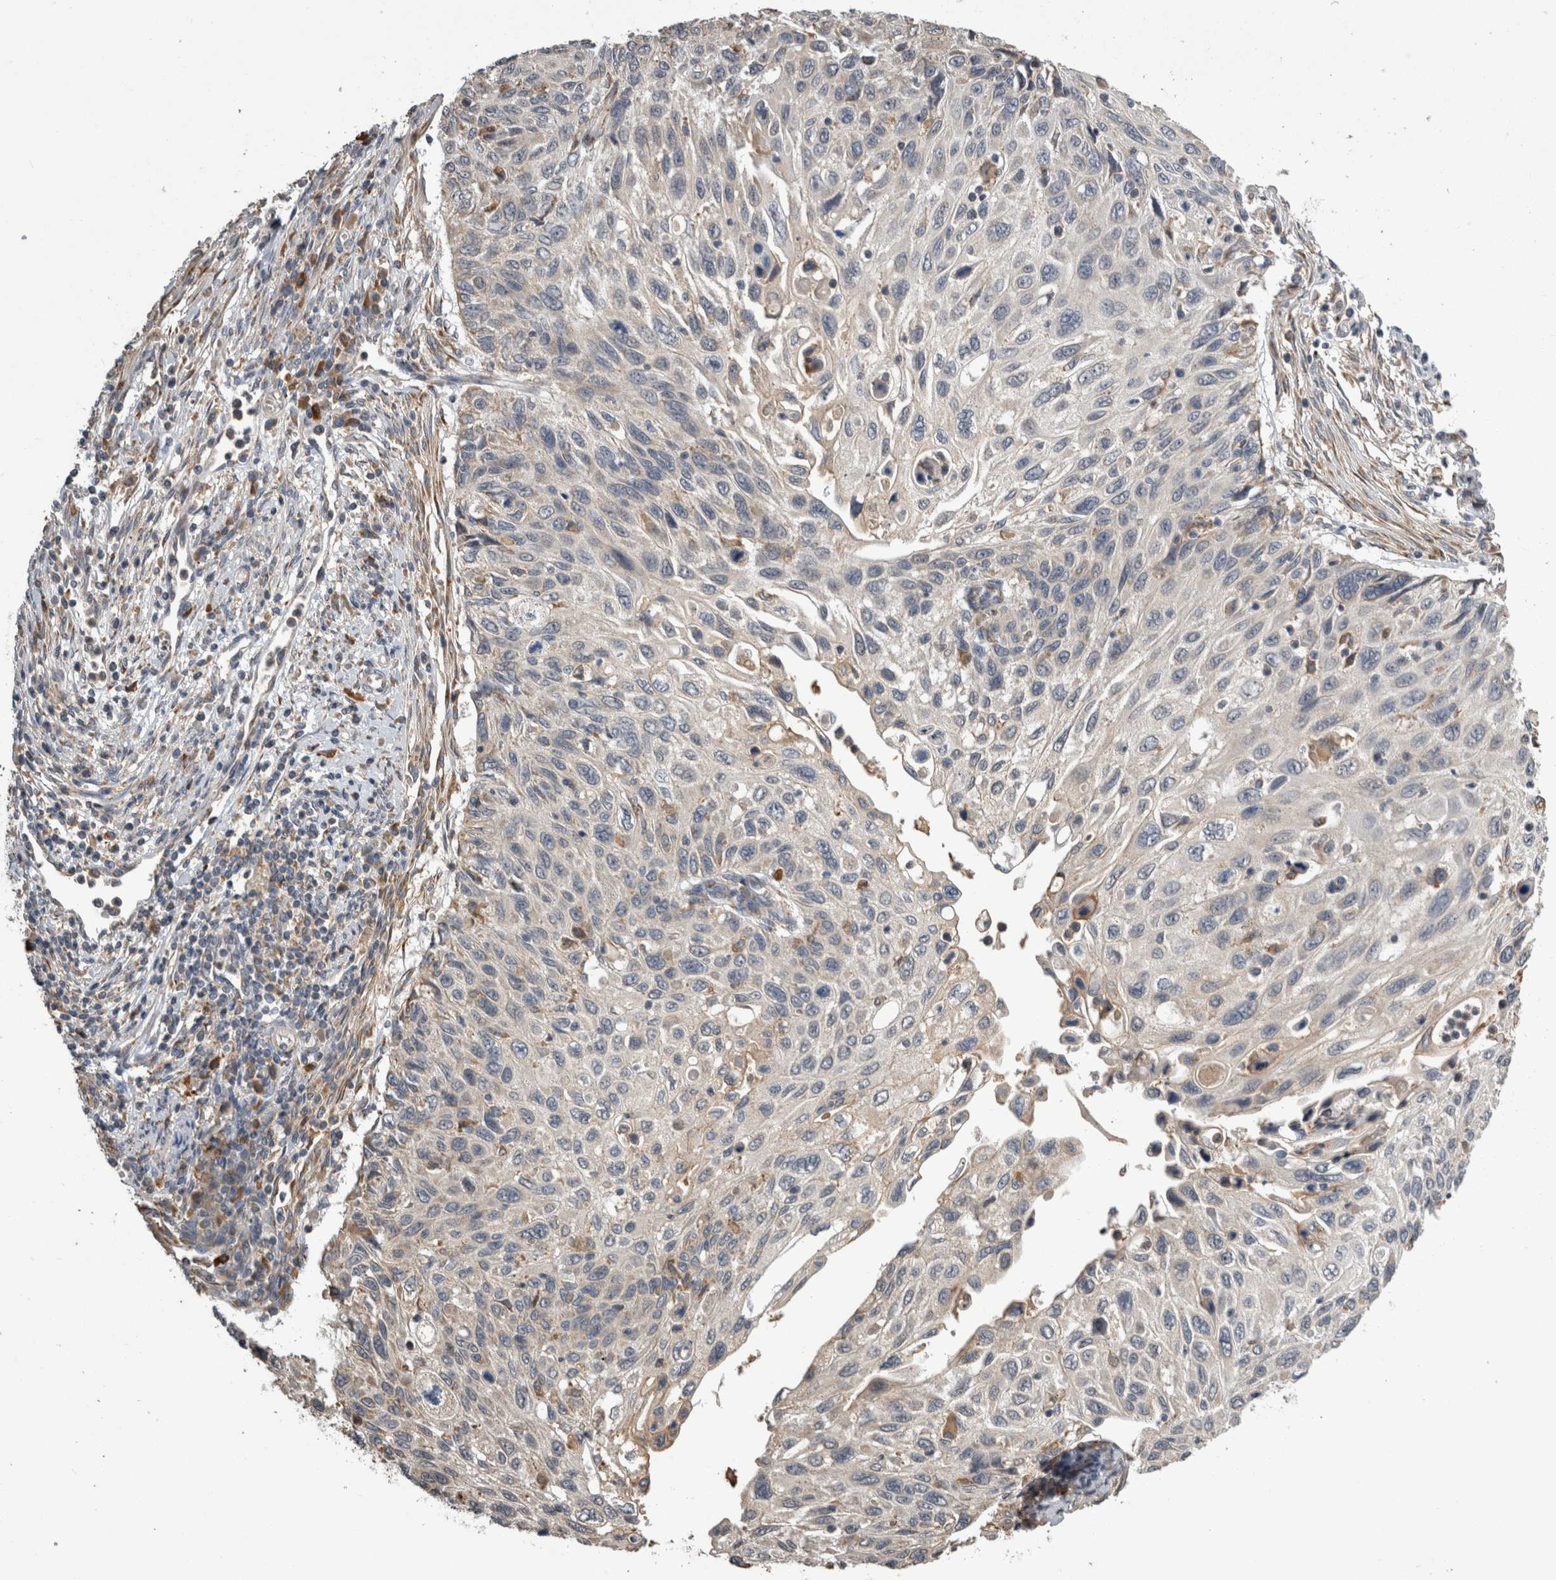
{"staining": {"intensity": "negative", "quantity": "none", "location": "none"}, "tissue": "cervical cancer", "cell_type": "Tumor cells", "image_type": "cancer", "snomed": [{"axis": "morphology", "description": "Squamous cell carcinoma, NOS"}, {"axis": "topography", "description": "Cervix"}], "caption": "Immunohistochemistry histopathology image of squamous cell carcinoma (cervical) stained for a protein (brown), which displays no staining in tumor cells.", "gene": "ANXA13", "patient": {"sex": "female", "age": 70}}